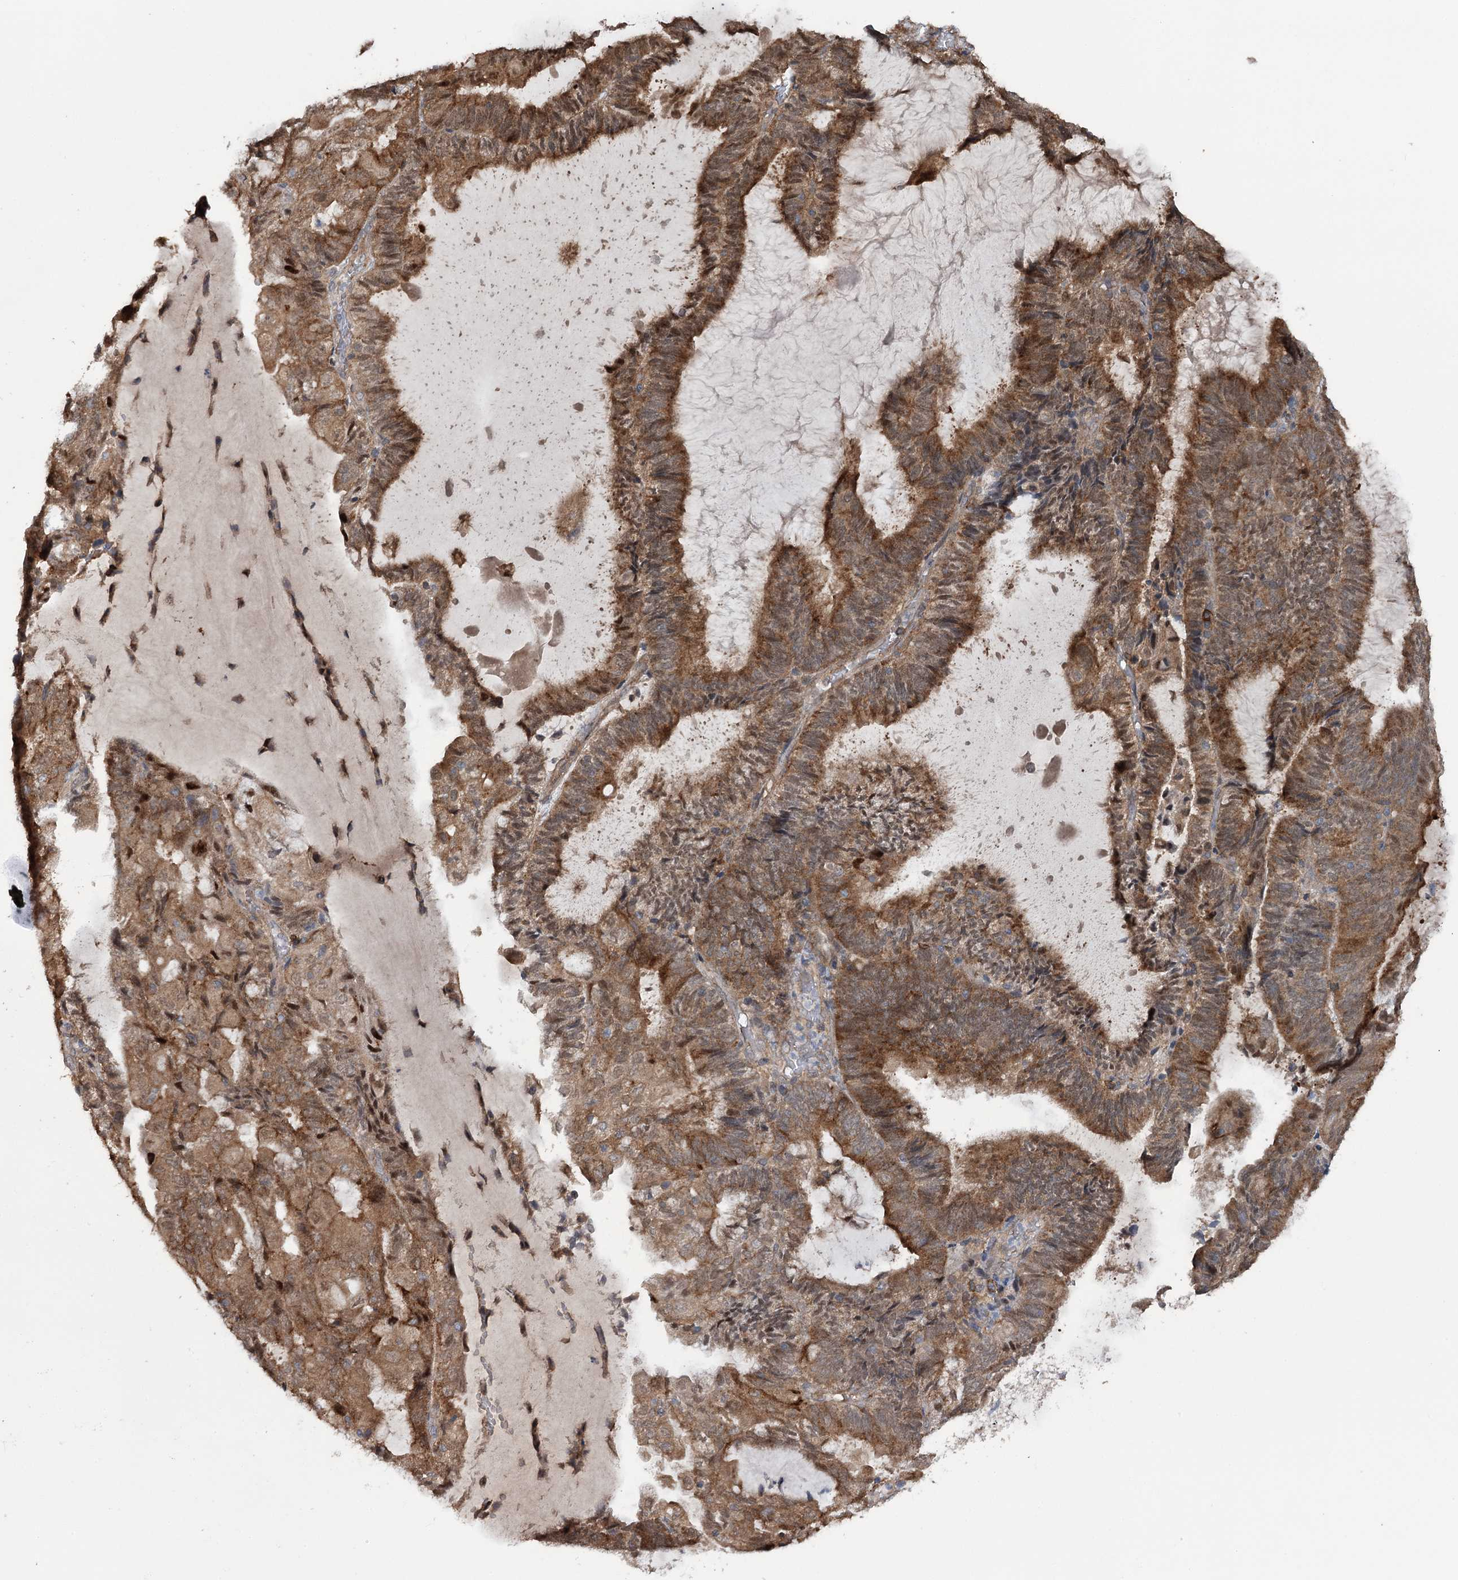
{"staining": {"intensity": "moderate", "quantity": ">75%", "location": "cytoplasmic/membranous"}, "tissue": "endometrial cancer", "cell_type": "Tumor cells", "image_type": "cancer", "snomed": [{"axis": "morphology", "description": "Adenocarcinoma, NOS"}, {"axis": "topography", "description": "Endometrium"}], "caption": "A photomicrograph of adenocarcinoma (endometrial) stained for a protein reveals moderate cytoplasmic/membranous brown staining in tumor cells.", "gene": "STX6", "patient": {"sex": "female", "age": 81}}